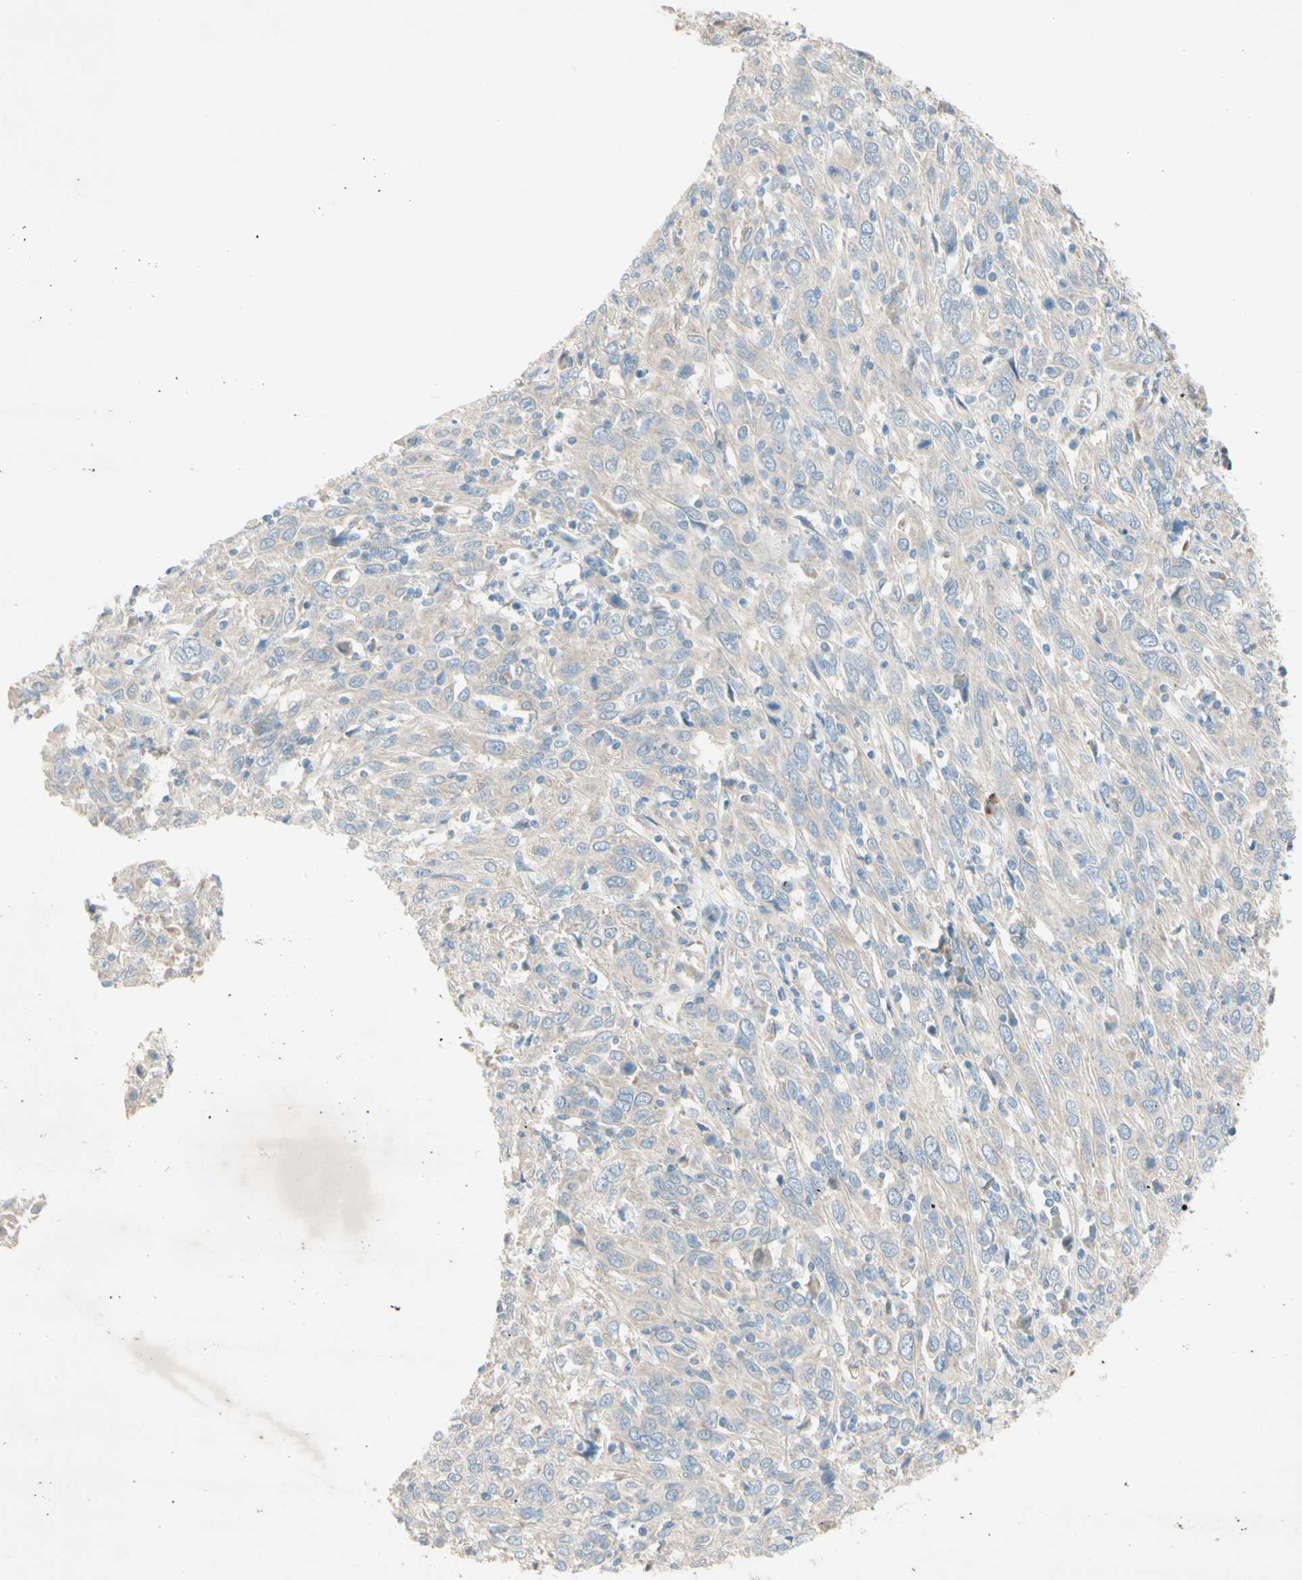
{"staining": {"intensity": "weak", "quantity": ">75%", "location": "cytoplasmic/membranous"}, "tissue": "cervical cancer", "cell_type": "Tumor cells", "image_type": "cancer", "snomed": [{"axis": "morphology", "description": "Squamous cell carcinoma, NOS"}, {"axis": "topography", "description": "Cervix"}], "caption": "Immunohistochemical staining of cervical squamous cell carcinoma exhibits weak cytoplasmic/membranous protein positivity in approximately >75% of tumor cells.", "gene": "IL2", "patient": {"sex": "female", "age": 46}}